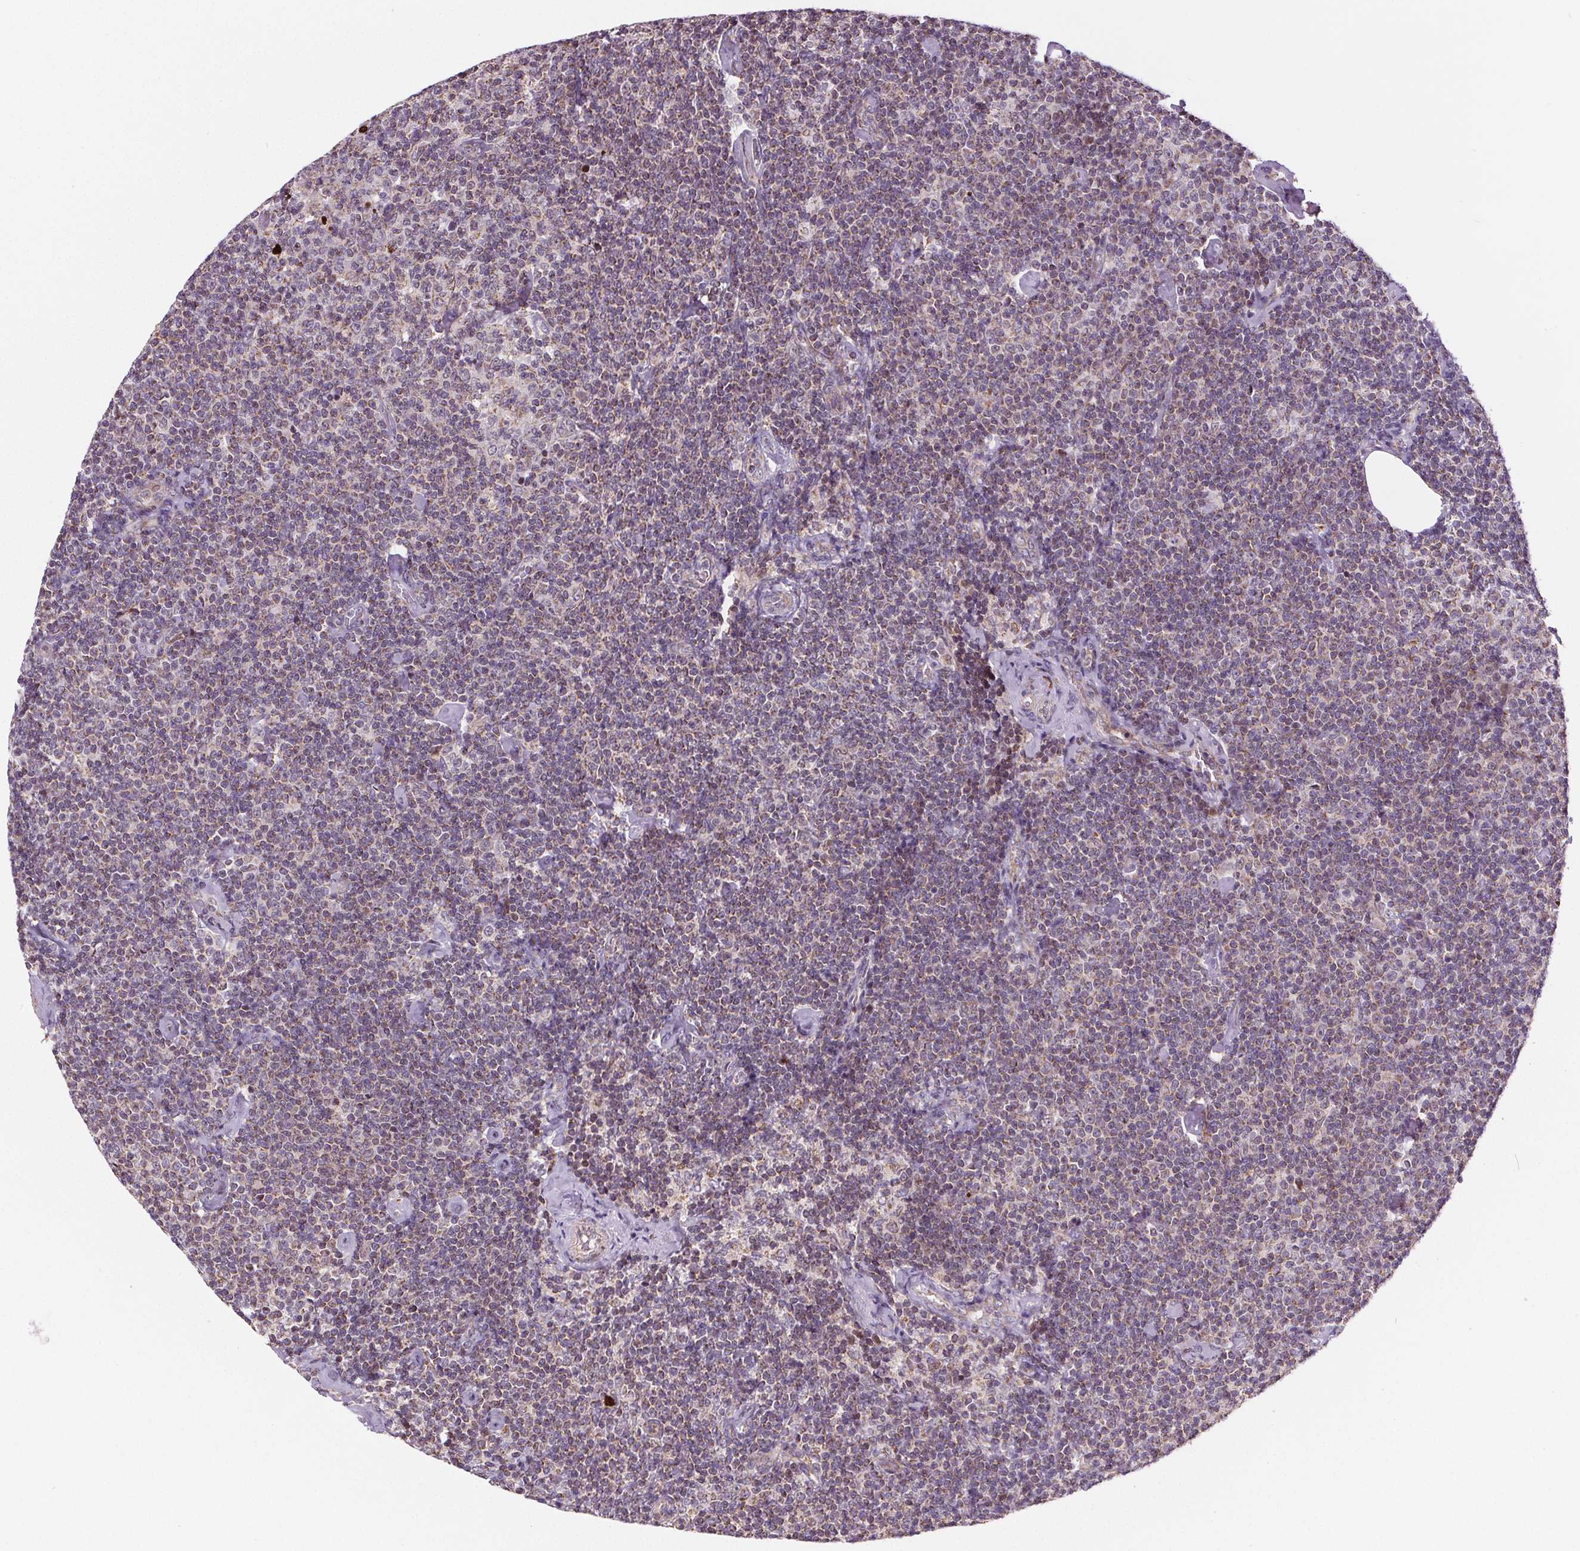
{"staining": {"intensity": "weak", "quantity": "25%-75%", "location": "cytoplasmic/membranous"}, "tissue": "lymphoma", "cell_type": "Tumor cells", "image_type": "cancer", "snomed": [{"axis": "morphology", "description": "Malignant lymphoma, non-Hodgkin's type, Low grade"}, {"axis": "topography", "description": "Lymph node"}], "caption": "A brown stain highlights weak cytoplasmic/membranous expression of a protein in low-grade malignant lymphoma, non-Hodgkin's type tumor cells.", "gene": "SUCLA2", "patient": {"sex": "male", "age": 81}}